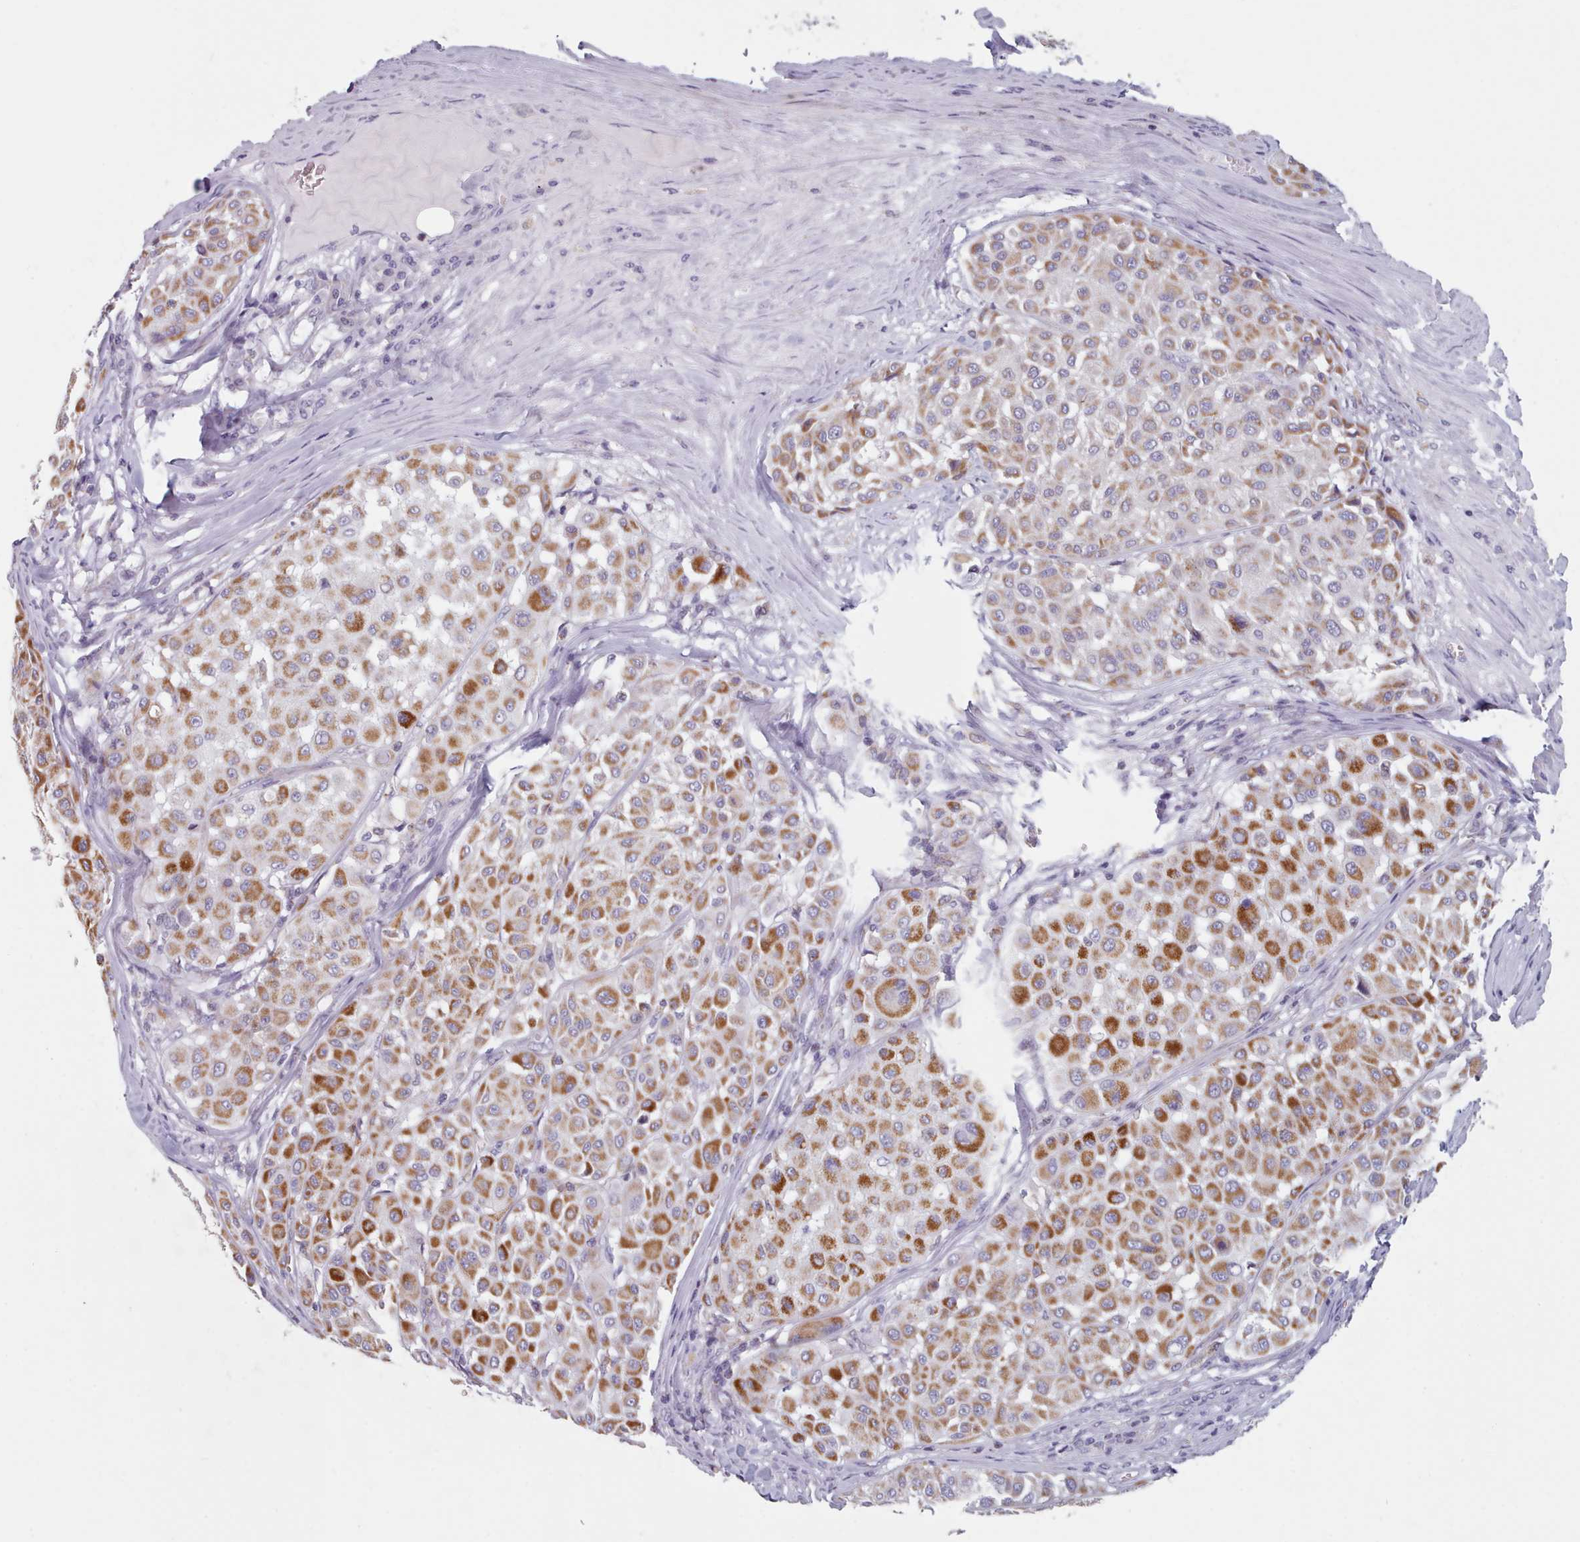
{"staining": {"intensity": "moderate", "quantity": "25%-75%", "location": "cytoplasmic/membranous"}, "tissue": "melanoma", "cell_type": "Tumor cells", "image_type": "cancer", "snomed": [{"axis": "morphology", "description": "Malignant melanoma, Metastatic site"}, {"axis": "topography", "description": "Soft tissue"}], "caption": "A brown stain highlights moderate cytoplasmic/membranous staining of a protein in melanoma tumor cells.", "gene": "FAM170B", "patient": {"sex": "male", "age": 41}}